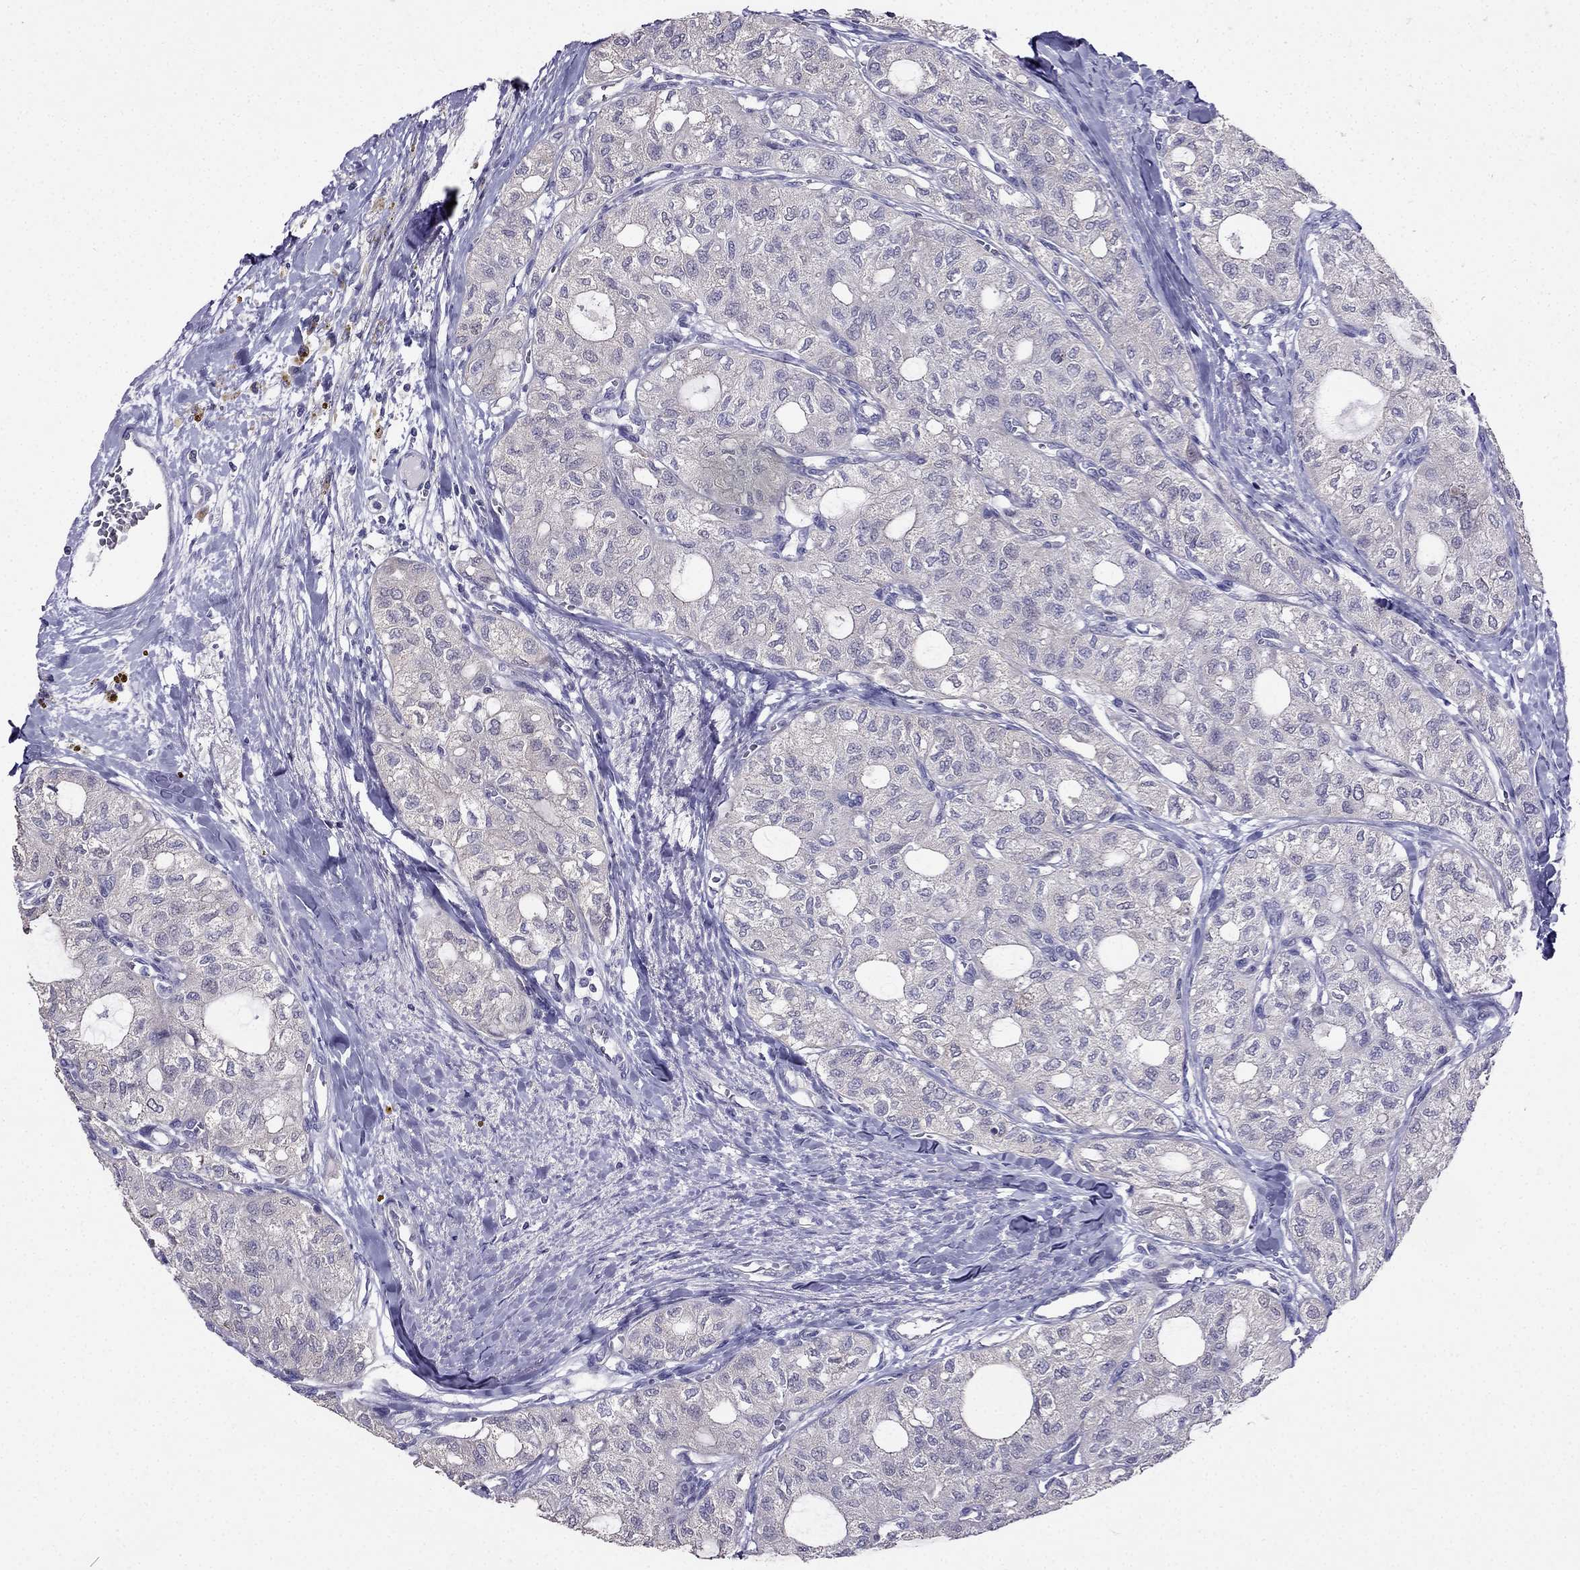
{"staining": {"intensity": "negative", "quantity": "none", "location": "none"}, "tissue": "thyroid cancer", "cell_type": "Tumor cells", "image_type": "cancer", "snomed": [{"axis": "morphology", "description": "Follicular adenoma carcinoma, NOS"}, {"axis": "topography", "description": "Thyroid gland"}], "caption": "A high-resolution photomicrograph shows immunohistochemistry (IHC) staining of thyroid follicular adenoma carcinoma, which demonstrates no significant staining in tumor cells.", "gene": "AS3MT", "patient": {"sex": "male", "age": 75}}